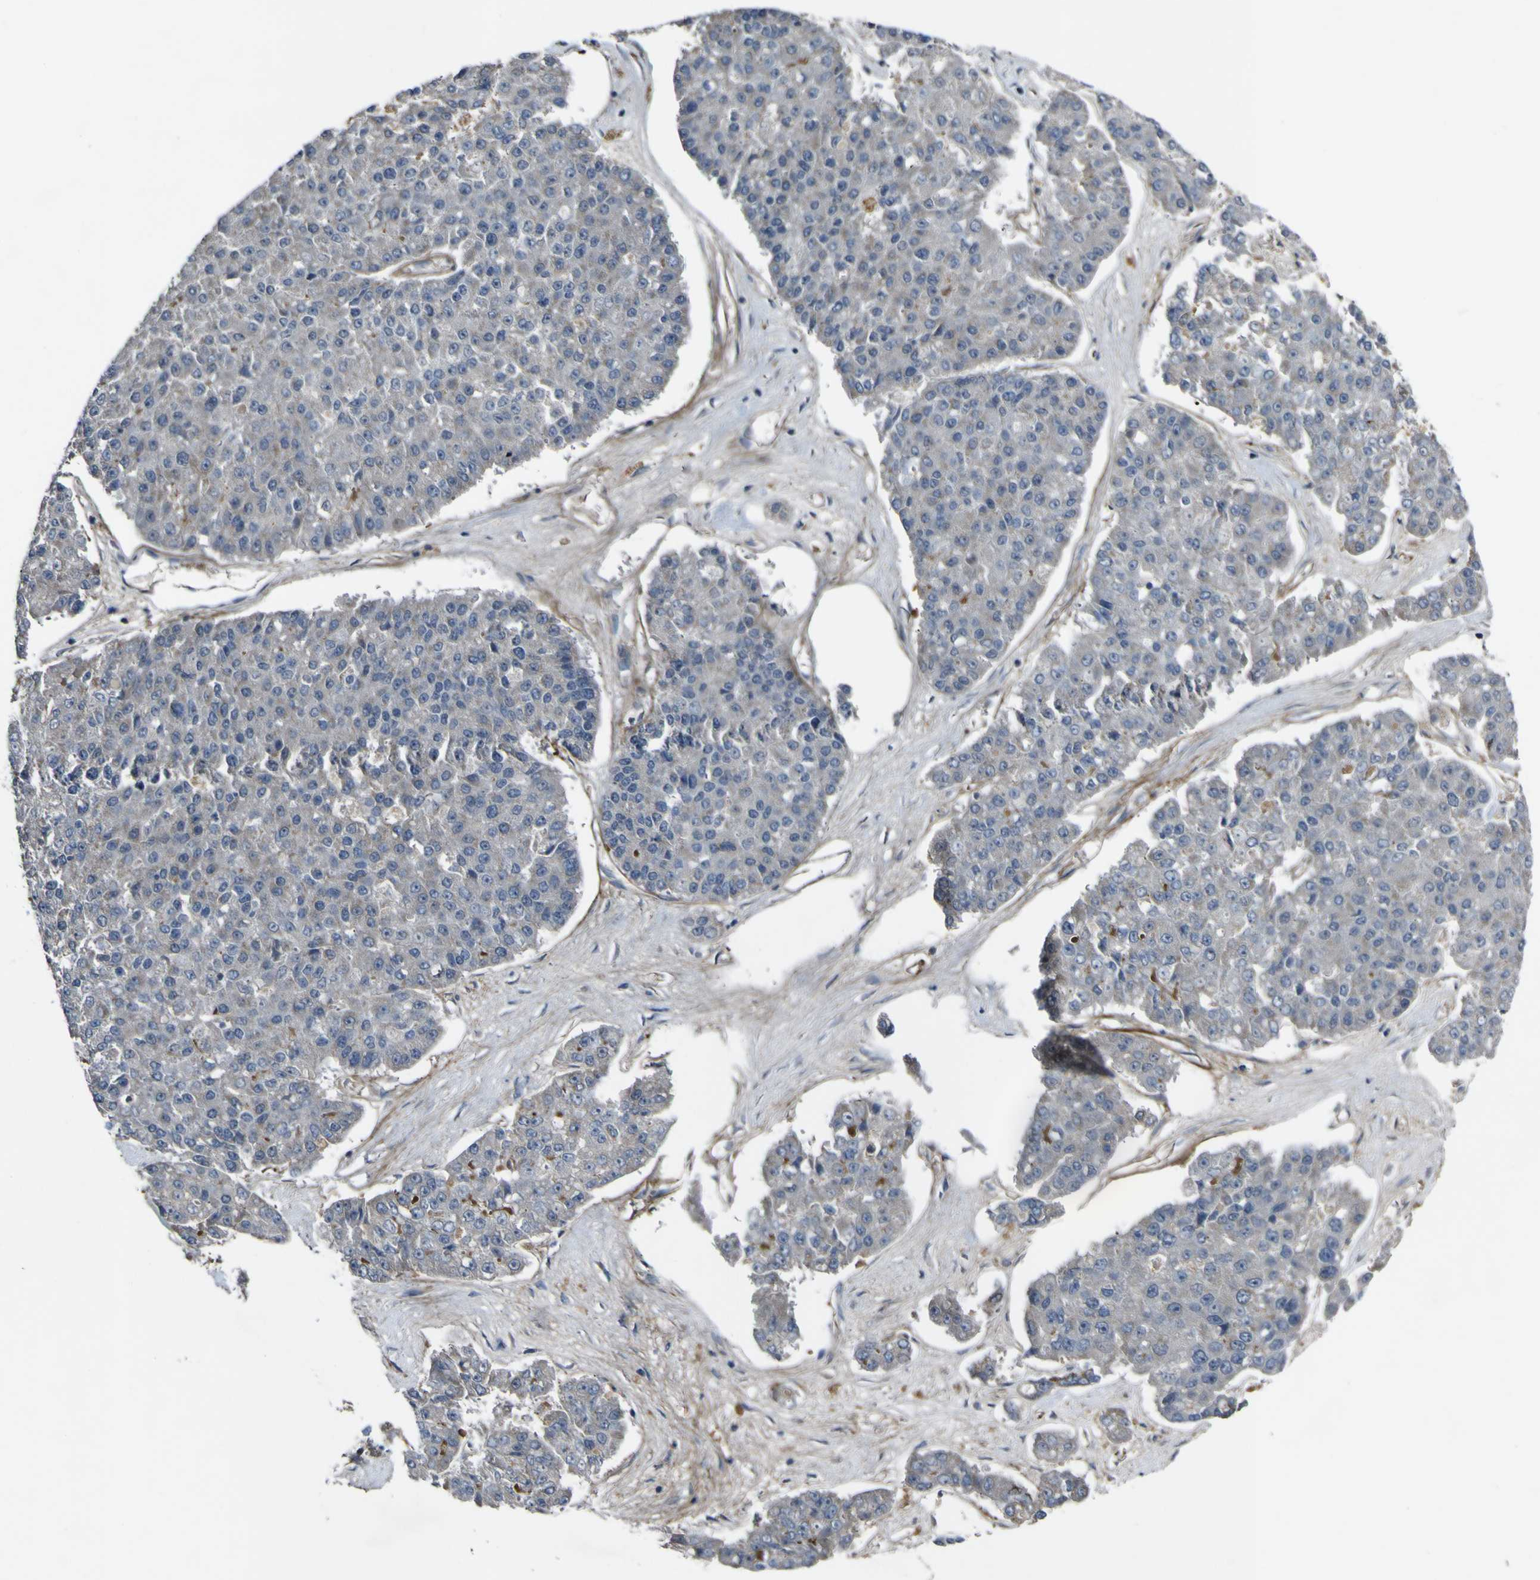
{"staining": {"intensity": "negative", "quantity": "none", "location": "none"}, "tissue": "pancreatic cancer", "cell_type": "Tumor cells", "image_type": "cancer", "snomed": [{"axis": "morphology", "description": "Adenocarcinoma, NOS"}, {"axis": "topography", "description": "Pancreas"}], "caption": "The image shows no staining of tumor cells in pancreatic cancer.", "gene": "GPLD1", "patient": {"sex": "male", "age": 50}}